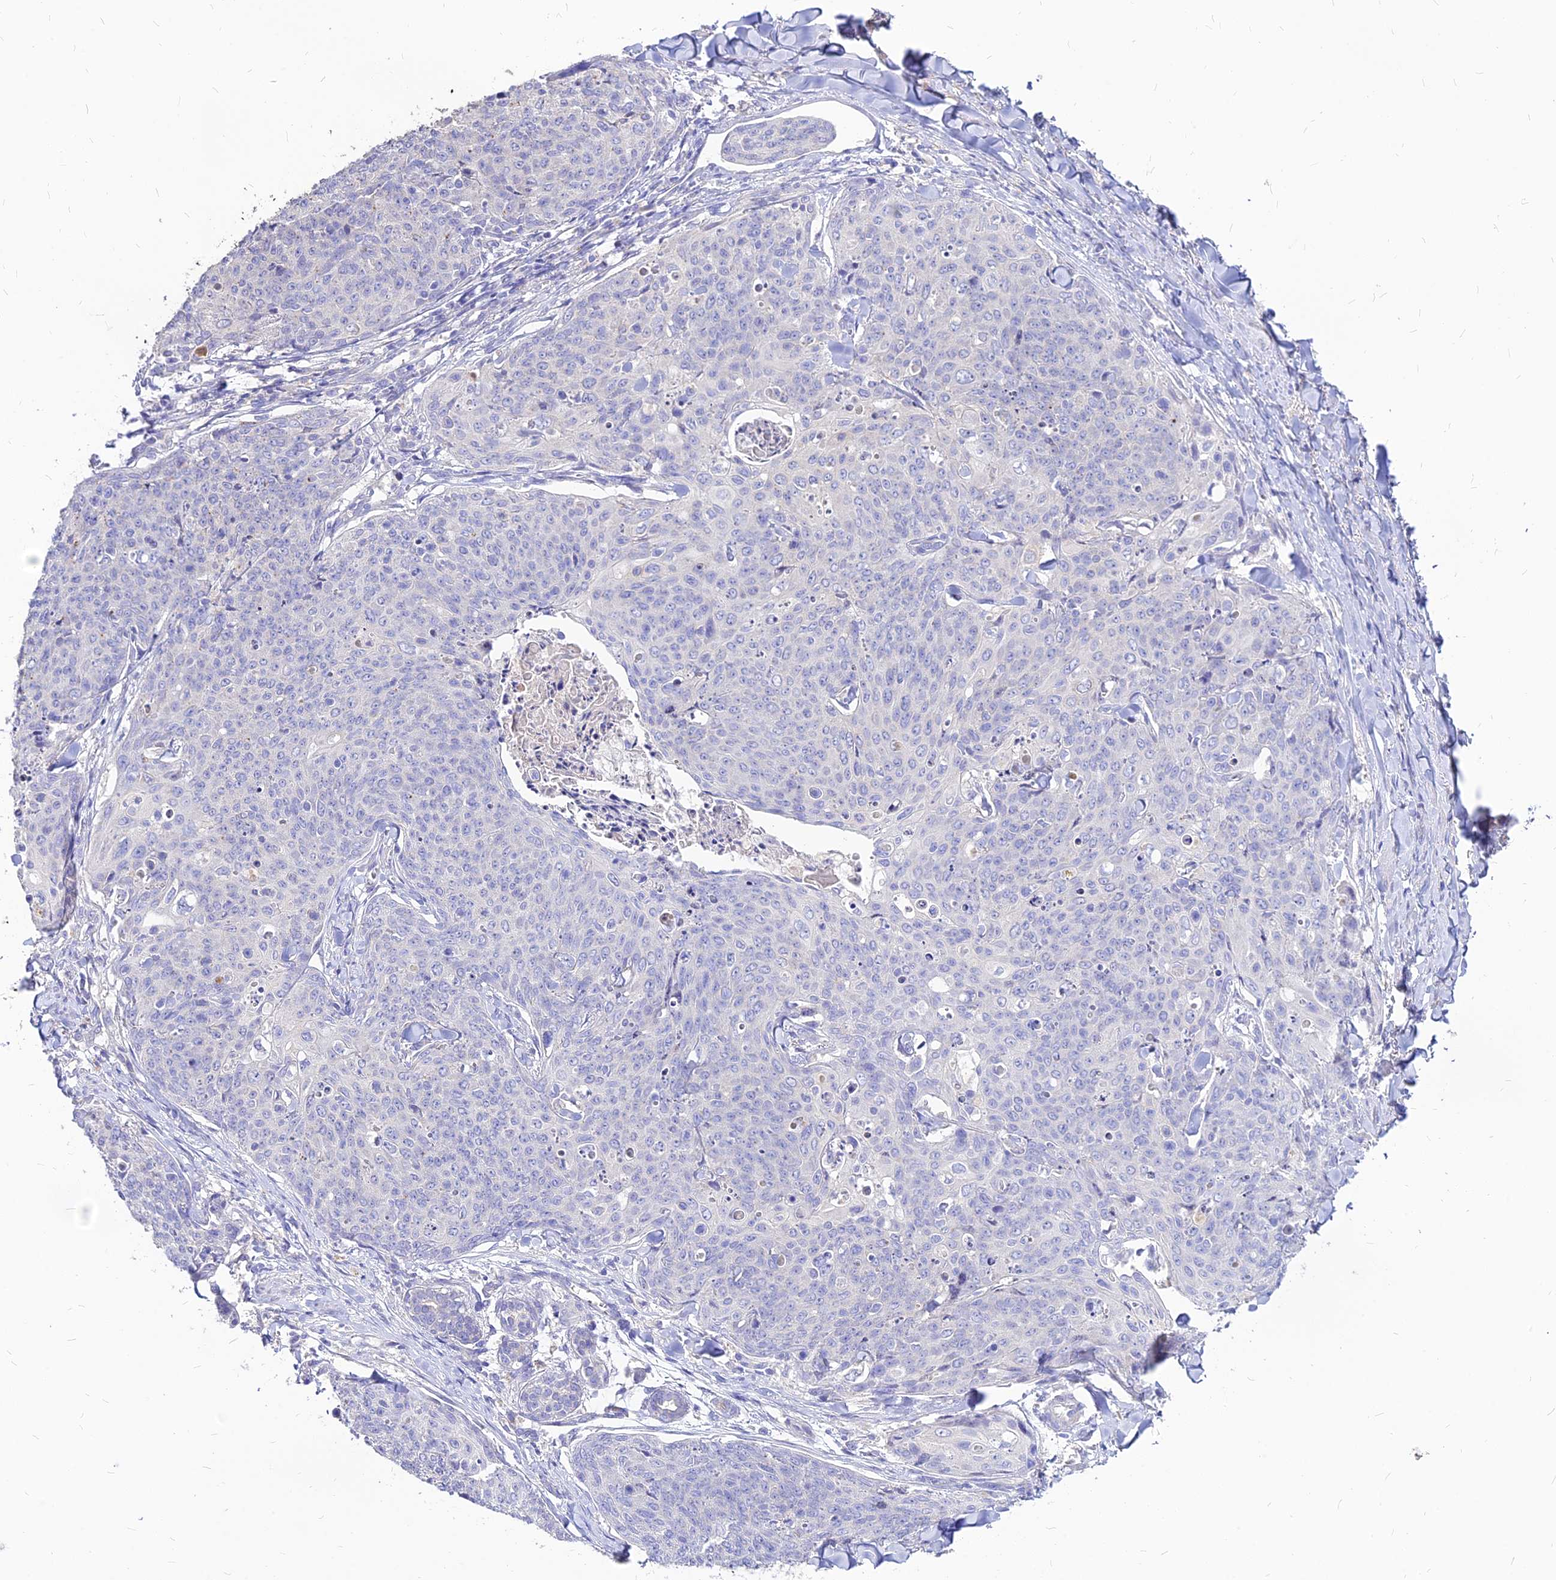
{"staining": {"intensity": "negative", "quantity": "none", "location": "none"}, "tissue": "skin cancer", "cell_type": "Tumor cells", "image_type": "cancer", "snomed": [{"axis": "morphology", "description": "Squamous cell carcinoma, NOS"}, {"axis": "topography", "description": "Skin"}, {"axis": "topography", "description": "Vulva"}], "caption": "A high-resolution micrograph shows immunohistochemistry staining of skin squamous cell carcinoma, which displays no significant staining in tumor cells.", "gene": "CZIB", "patient": {"sex": "female", "age": 85}}